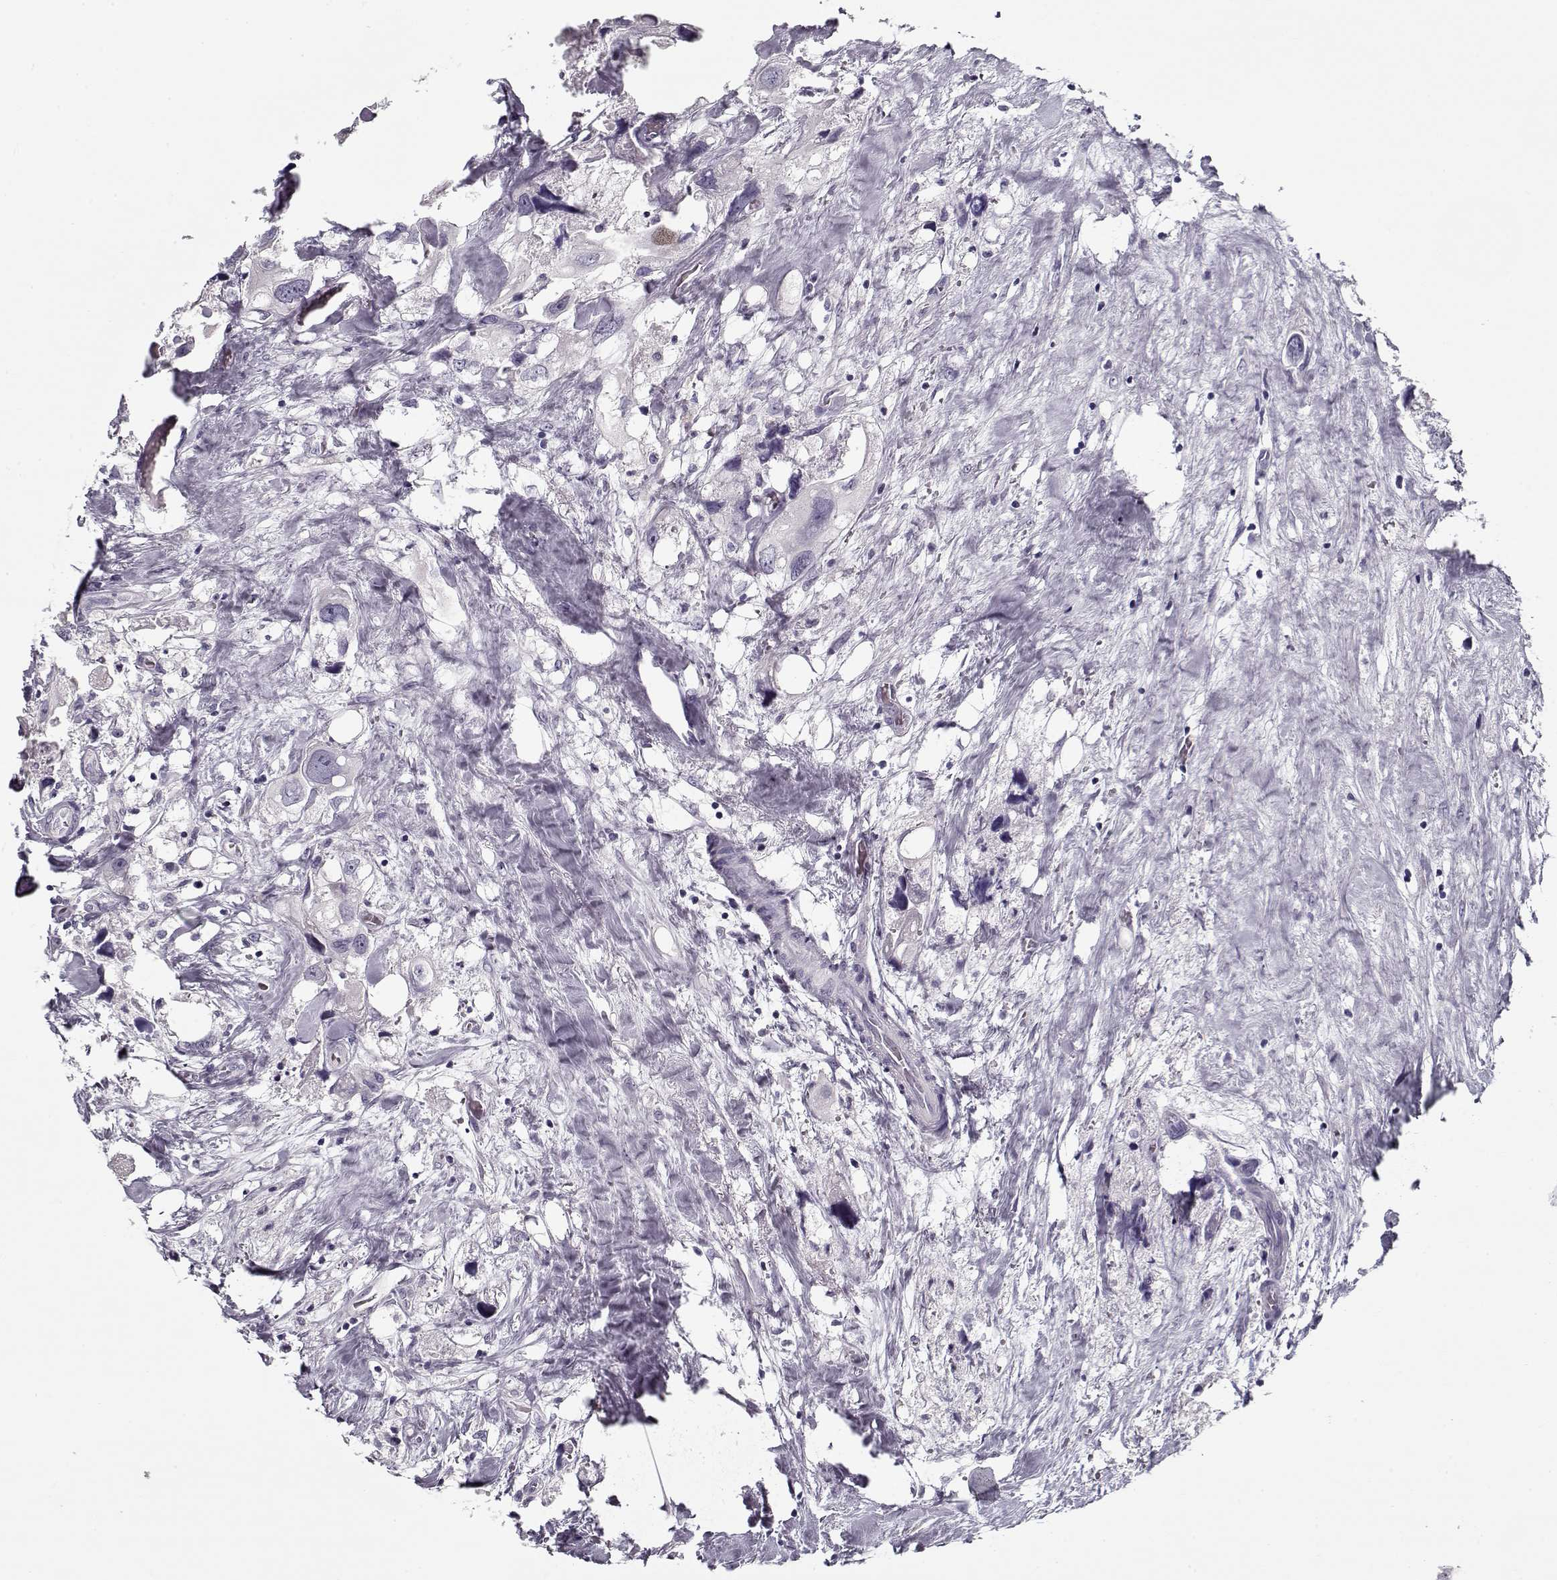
{"staining": {"intensity": "negative", "quantity": "none", "location": "none"}, "tissue": "urothelial cancer", "cell_type": "Tumor cells", "image_type": "cancer", "snomed": [{"axis": "morphology", "description": "Urothelial carcinoma, High grade"}, {"axis": "topography", "description": "Urinary bladder"}], "caption": "DAB immunohistochemical staining of high-grade urothelial carcinoma demonstrates no significant expression in tumor cells.", "gene": "CCDC136", "patient": {"sex": "male", "age": 59}}